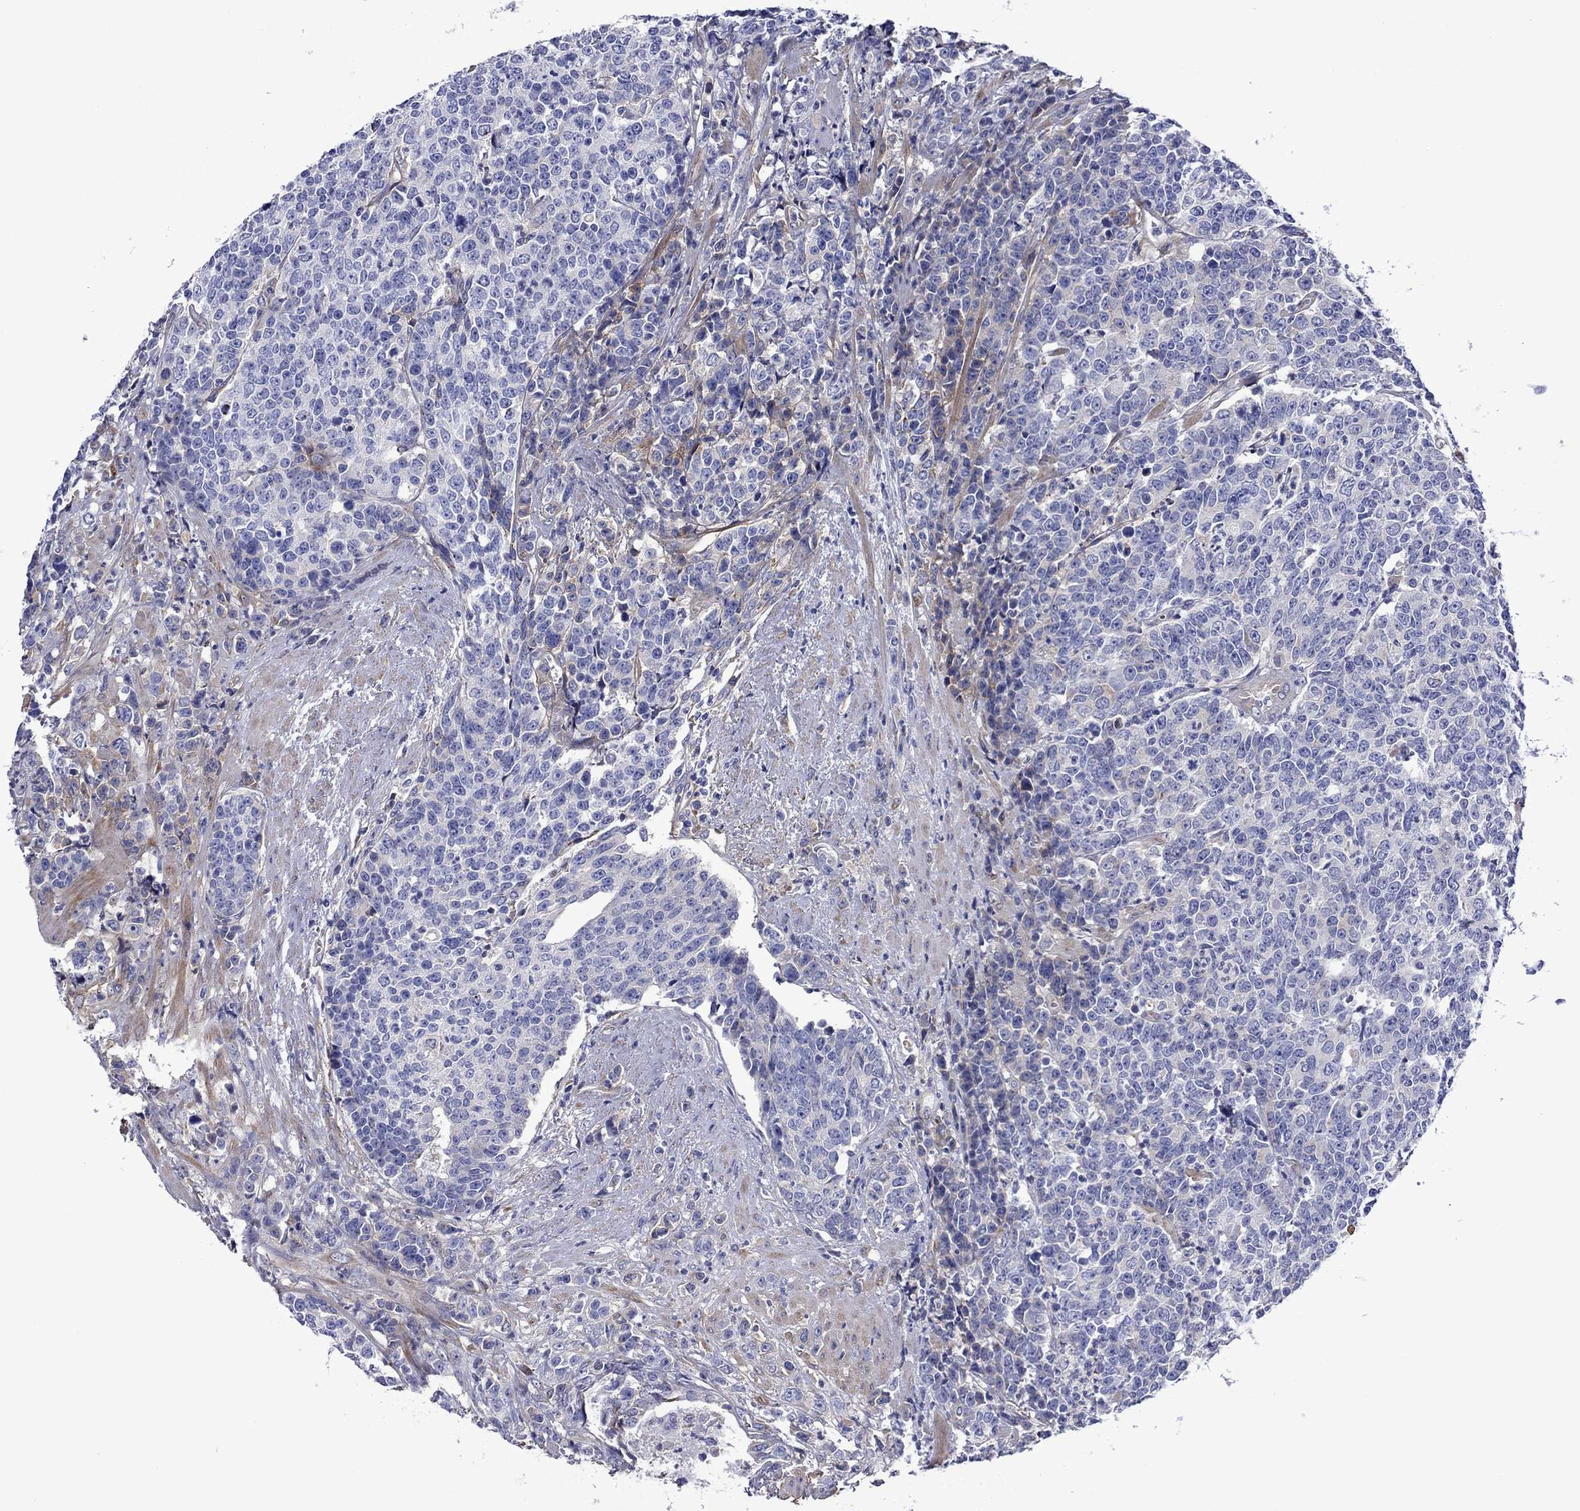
{"staining": {"intensity": "negative", "quantity": "none", "location": "none"}, "tissue": "prostate cancer", "cell_type": "Tumor cells", "image_type": "cancer", "snomed": [{"axis": "morphology", "description": "Adenocarcinoma, NOS"}, {"axis": "topography", "description": "Prostate"}], "caption": "This image is of prostate cancer stained with immunohistochemistry to label a protein in brown with the nuclei are counter-stained blue. There is no expression in tumor cells. (Brightfield microscopy of DAB IHC at high magnification).", "gene": "HSPG2", "patient": {"sex": "male", "age": 67}}